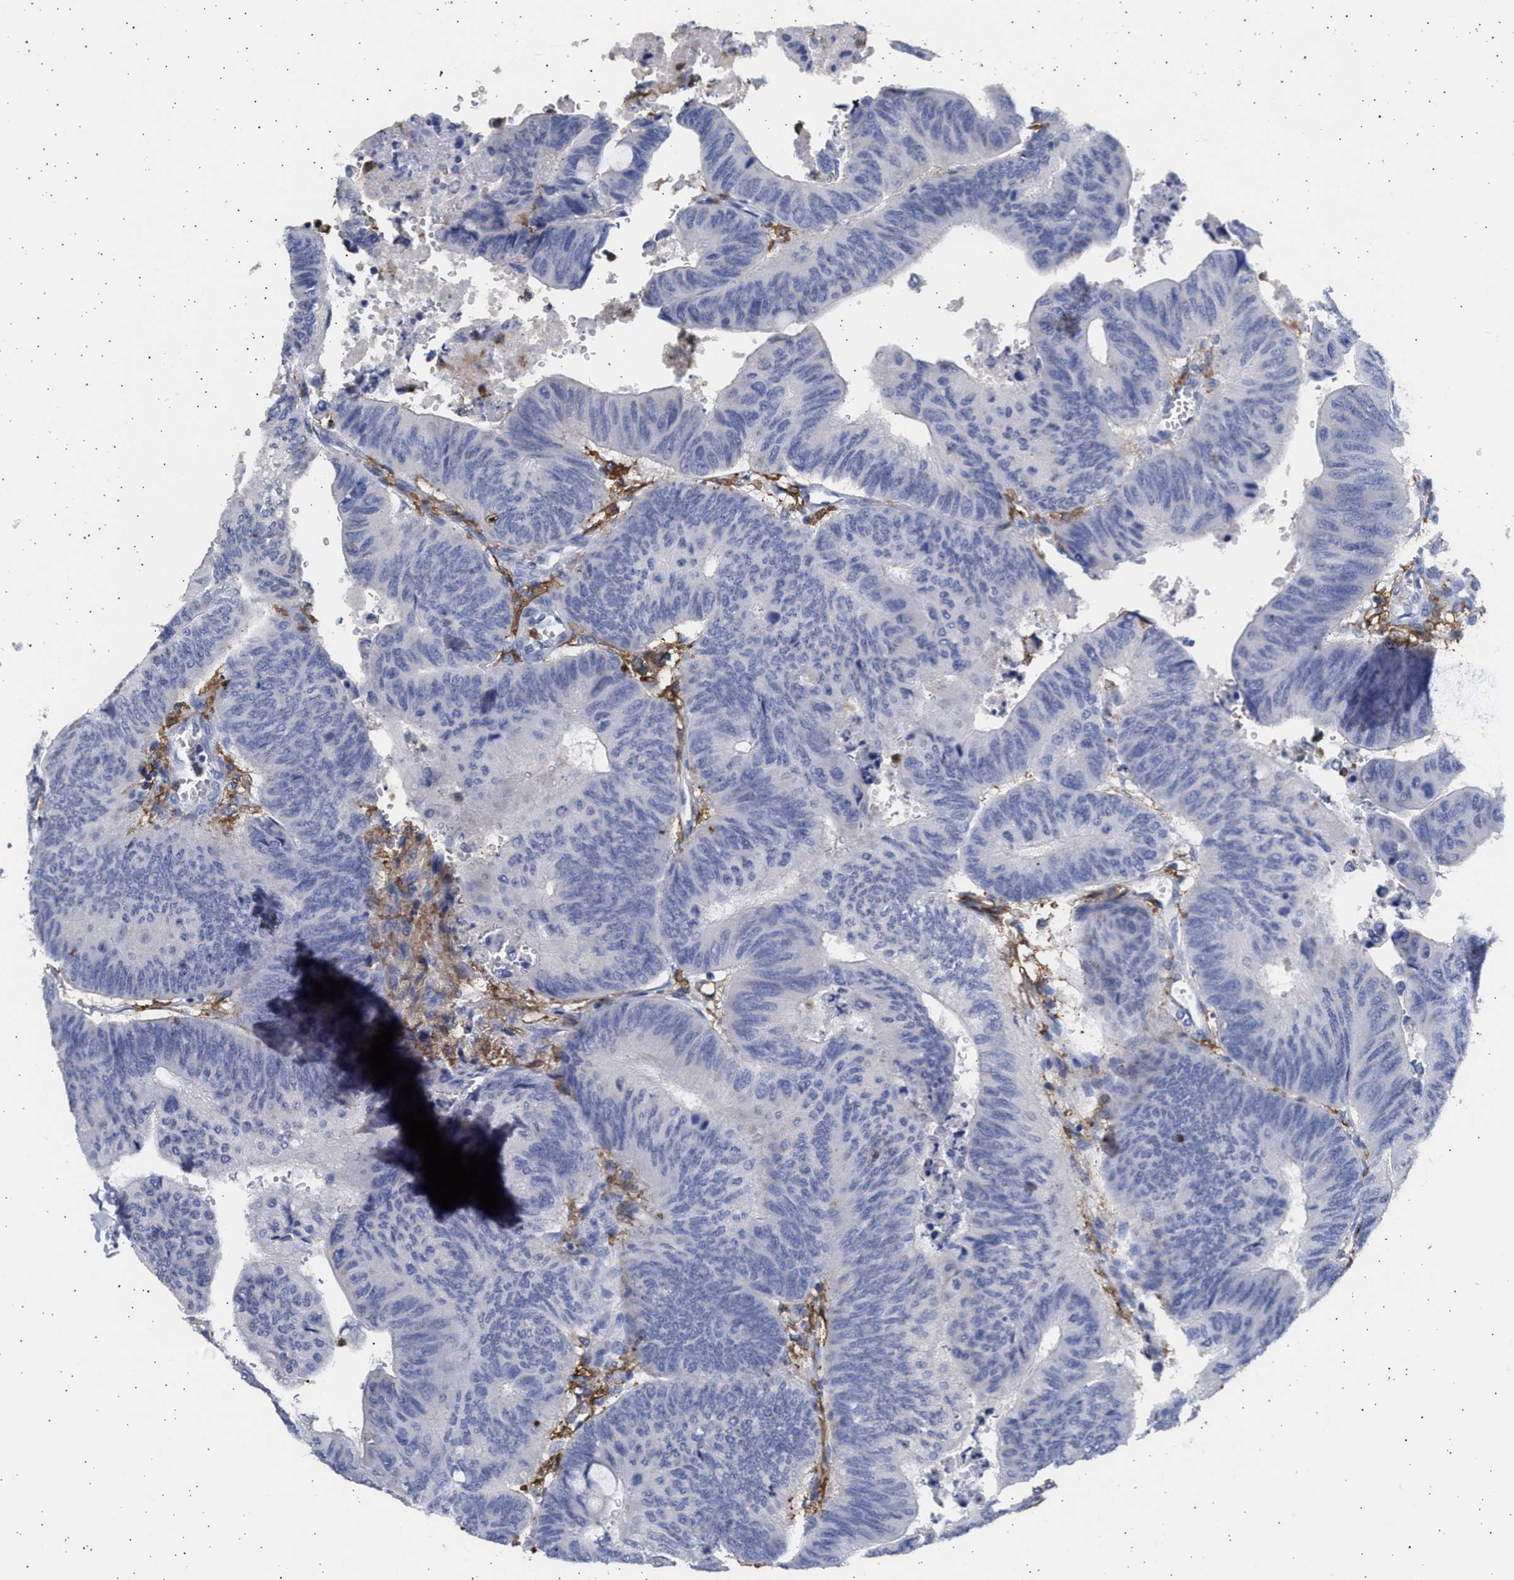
{"staining": {"intensity": "negative", "quantity": "none", "location": "none"}, "tissue": "colorectal cancer", "cell_type": "Tumor cells", "image_type": "cancer", "snomed": [{"axis": "morphology", "description": "Normal tissue, NOS"}, {"axis": "morphology", "description": "Adenocarcinoma, NOS"}, {"axis": "topography", "description": "Rectum"}, {"axis": "topography", "description": "Peripheral nerve tissue"}], "caption": "This is an IHC micrograph of colorectal cancer. There is no positivity in tumor cells.", "gene": "FCER1A", "patient": {"sex": "male", "age": 92}}